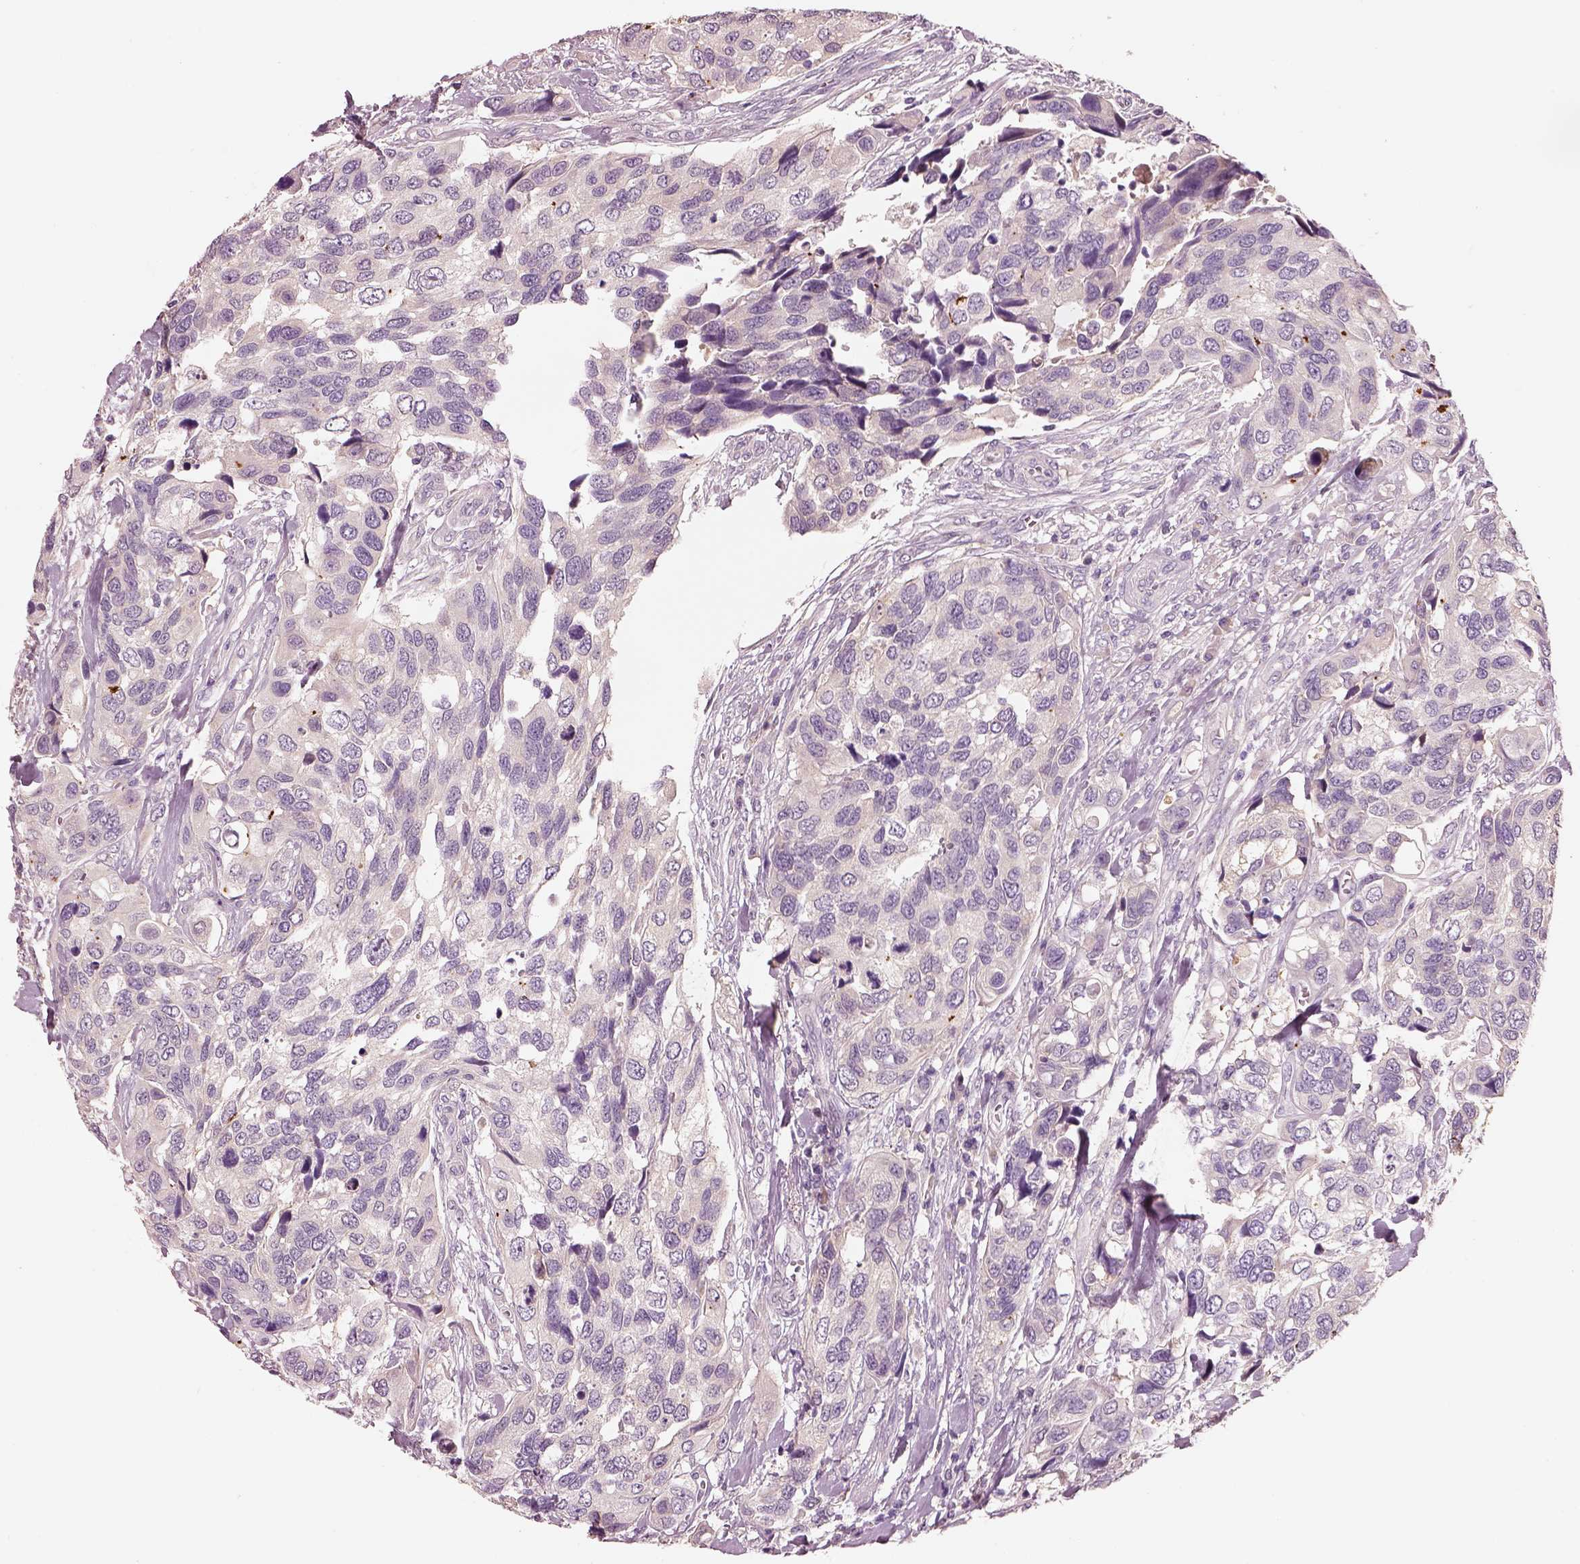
{"staining": {"intensity": "negative", "quantity": "none", "location": "none"}, "tissue": "urothelial cancer", "cell_type": "Tumor cells", "image_type": "cancer", "snomed": [{"axis": "morphology", "description": "Urothelial carcinoma, High grade"}, {"axis": "topography", "description": "Urinary bladder"}], "caption": "Immunohistochemistry (IHC) photomicrograph of human high-grade urothelial carcinoma stained for a protein (brown), which reveals no expression in tumor cells.", "gene": "ELSPBP1", "patient": {"sex": "male", "age": 60}}